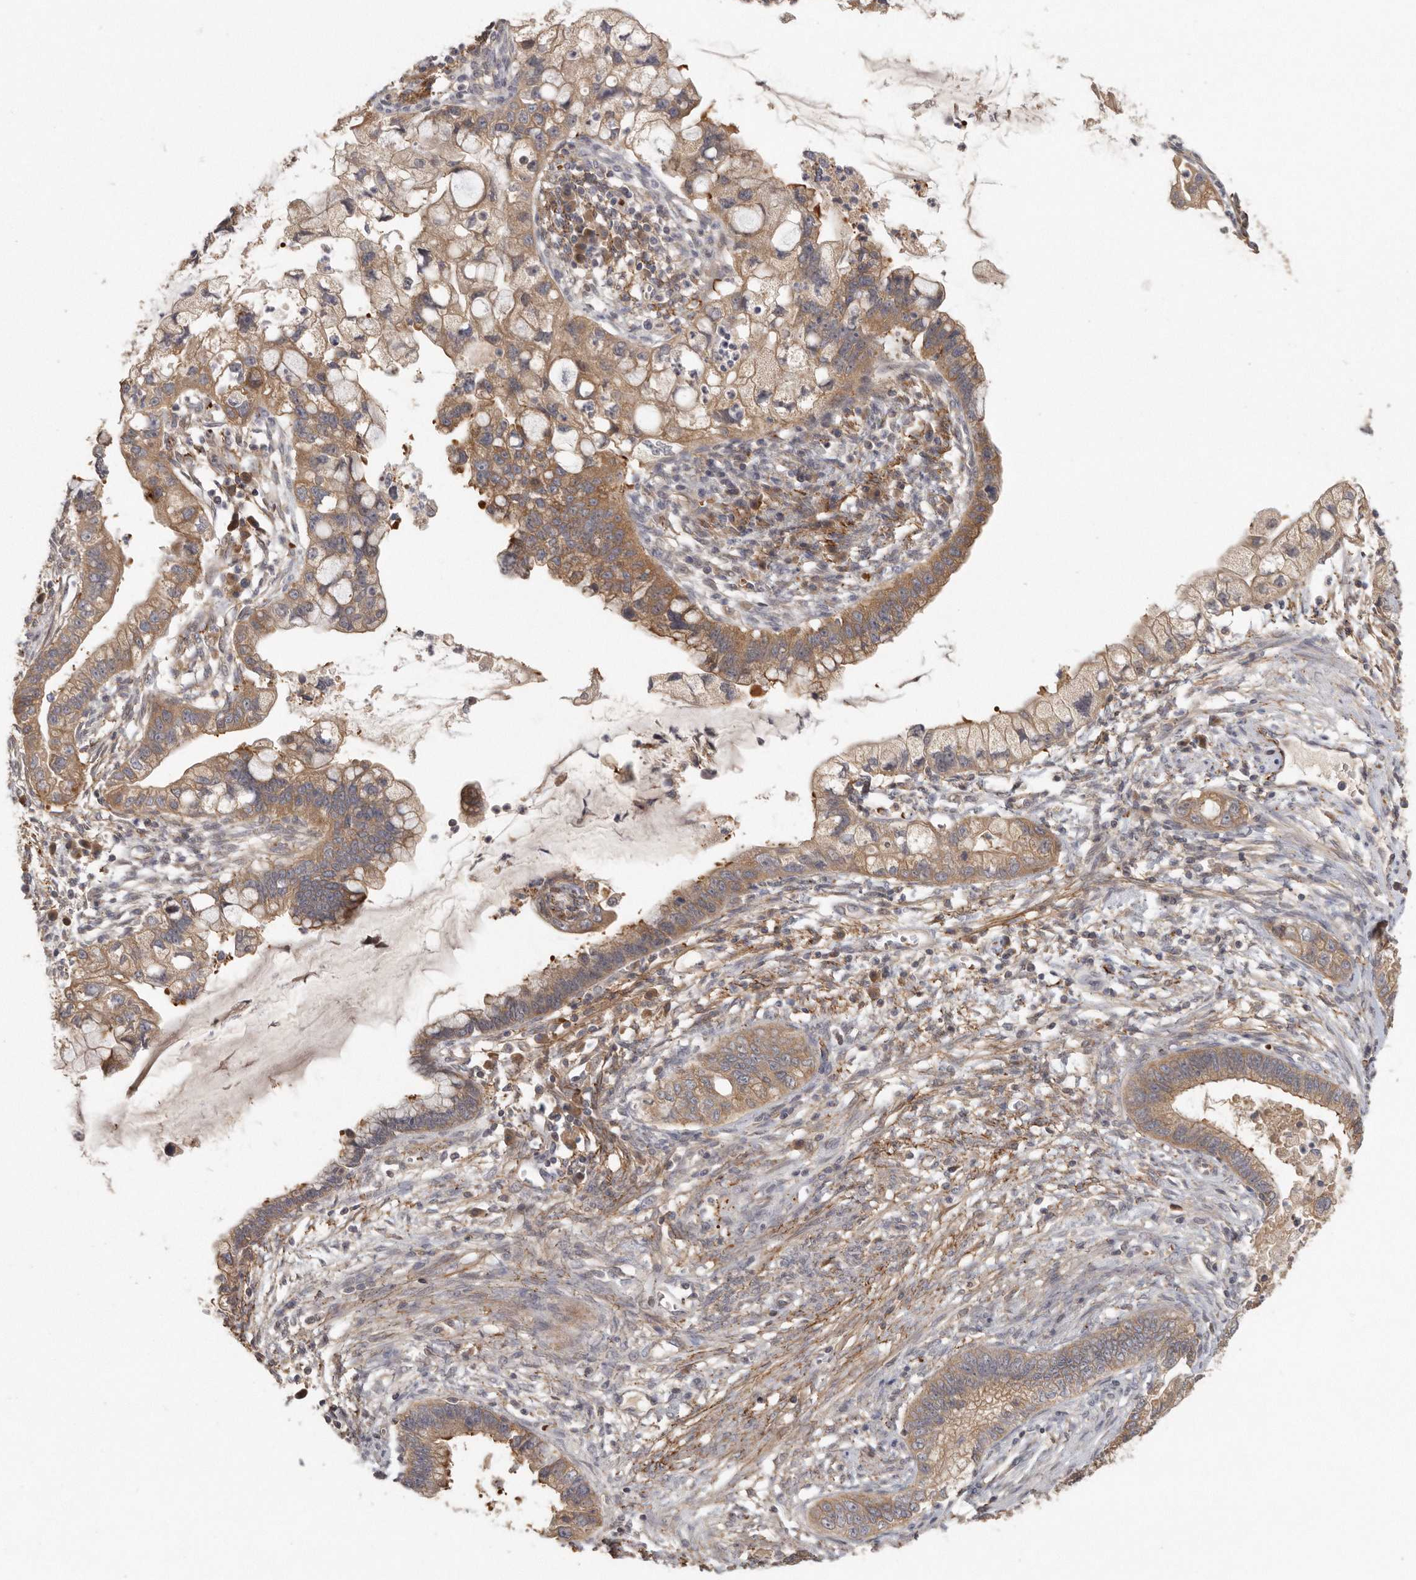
{"staining": {"intensity": "moderate", "quantity": ">75%", "location": "cytoplasmic/membranous"}, "tissue": "cervical cancer", "cell_type": "Tumor cells", "image_type": "cancer", "snomed": [{"axis": "morphology", "description": "Adenocarcinoma, NOS"}, {"axis": "topography", "description": "Cervix"}], "caption": "Protein analysis of cervical adenocarcinoma tissue demonstrates moderate cytoplasmic/membranous expression in about >75% of tumor cells.", "gene": "CFAP298", "patient": {"sex": "female", "age": 44}}